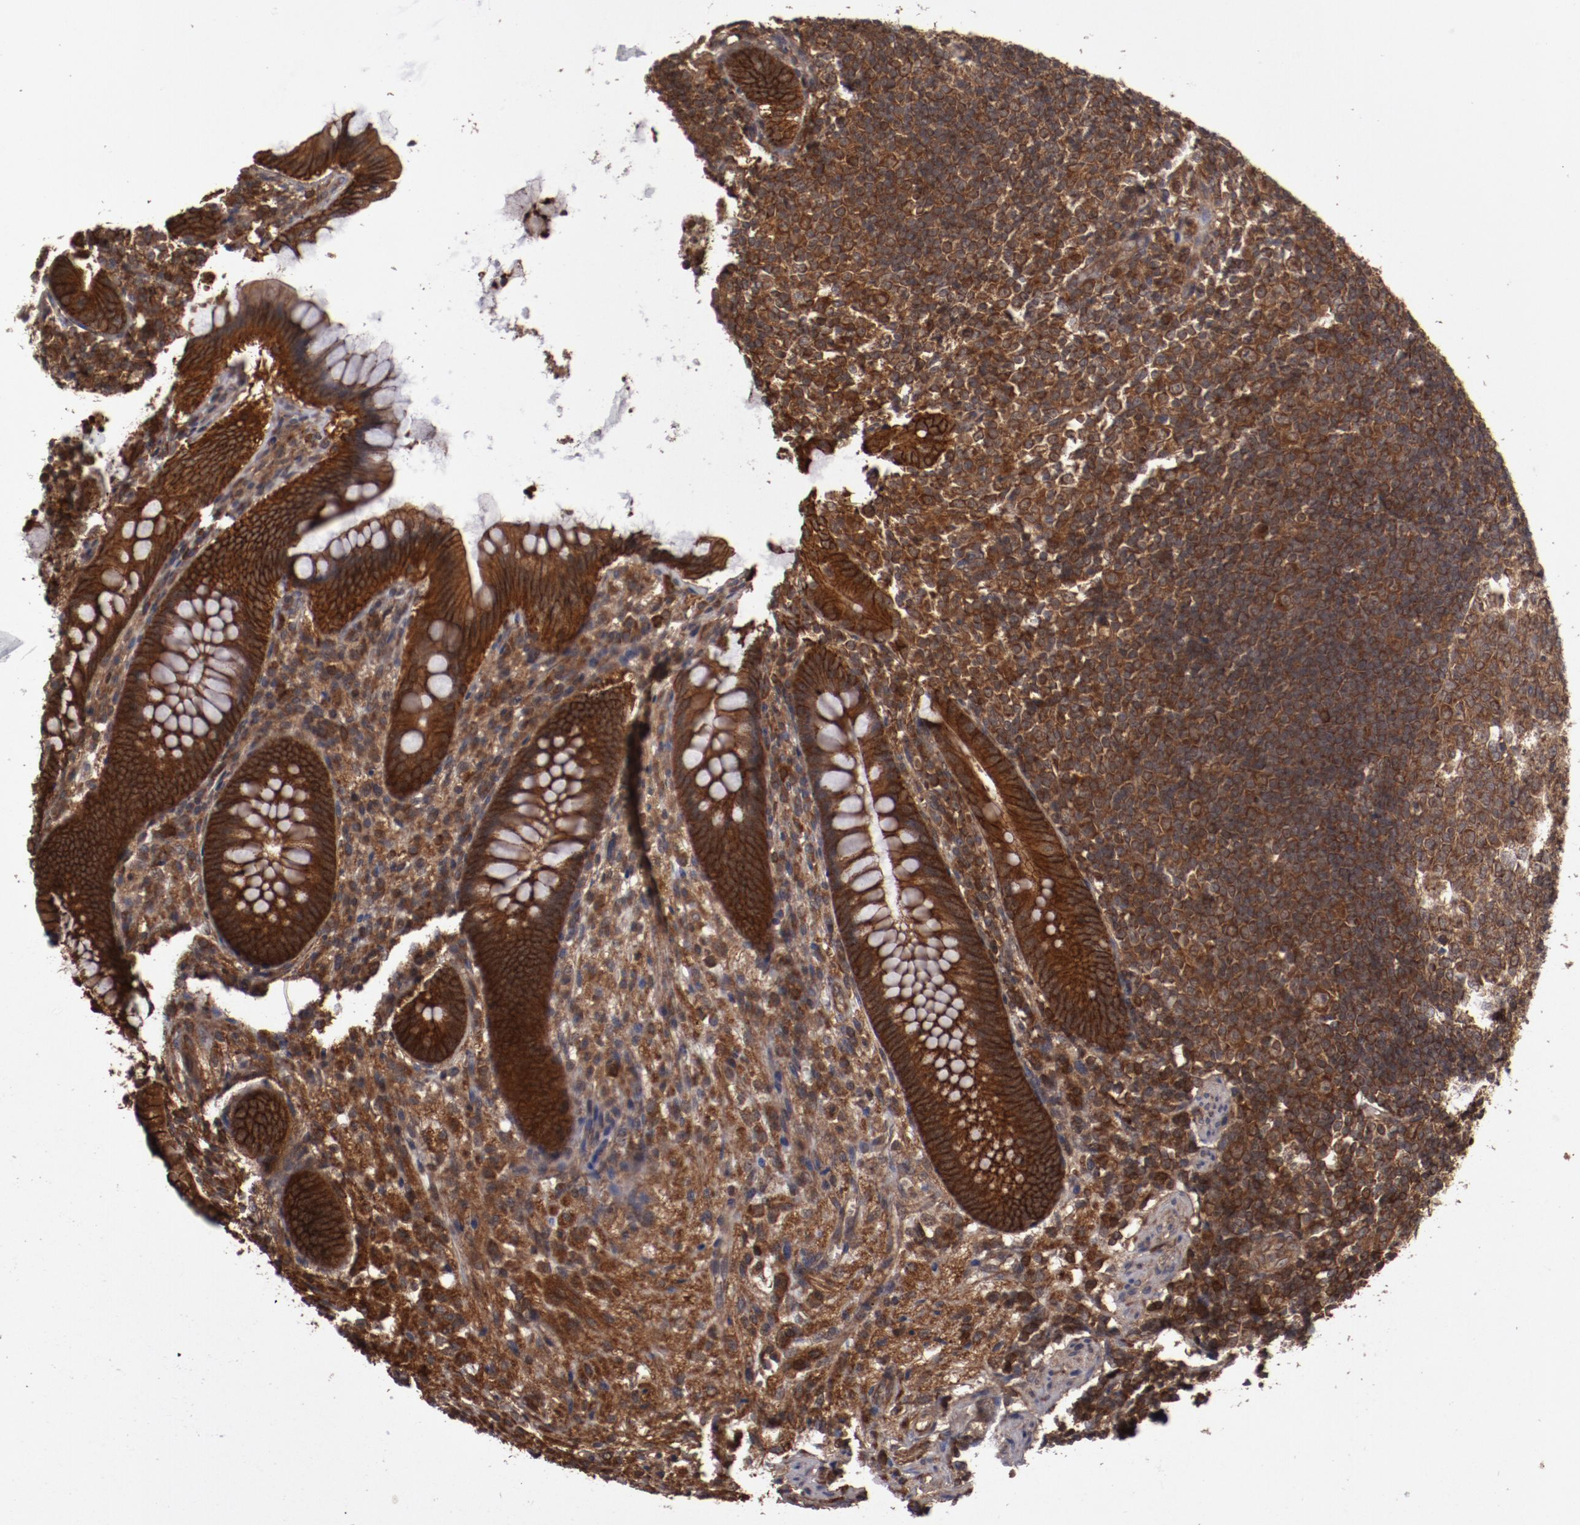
{"staining": {"intensity": "moderate", "quantity": ">75%", "location": "cytoplasmic/membranous"}, "tissue": "appendix", "cell_type": "Glandular cells", "image_type": "normal", "snomed": [{"axis": "morphology", "description": "Normal tissue, NOS"}, {"axis": "topography", "description": "Appendix"}], "caption": "Appendix stained with IHC displays moderate cytoplasmic/membranous expression in approximately >75% of glandular cells. The staining was performed using DAB to visualize the protein expression in brown, while the nuclei were stained in blue with hematoxylin (Magnification: 20x).", "gene": "RPS6KA6", "patient": {"sex": "female", "age": 66}}